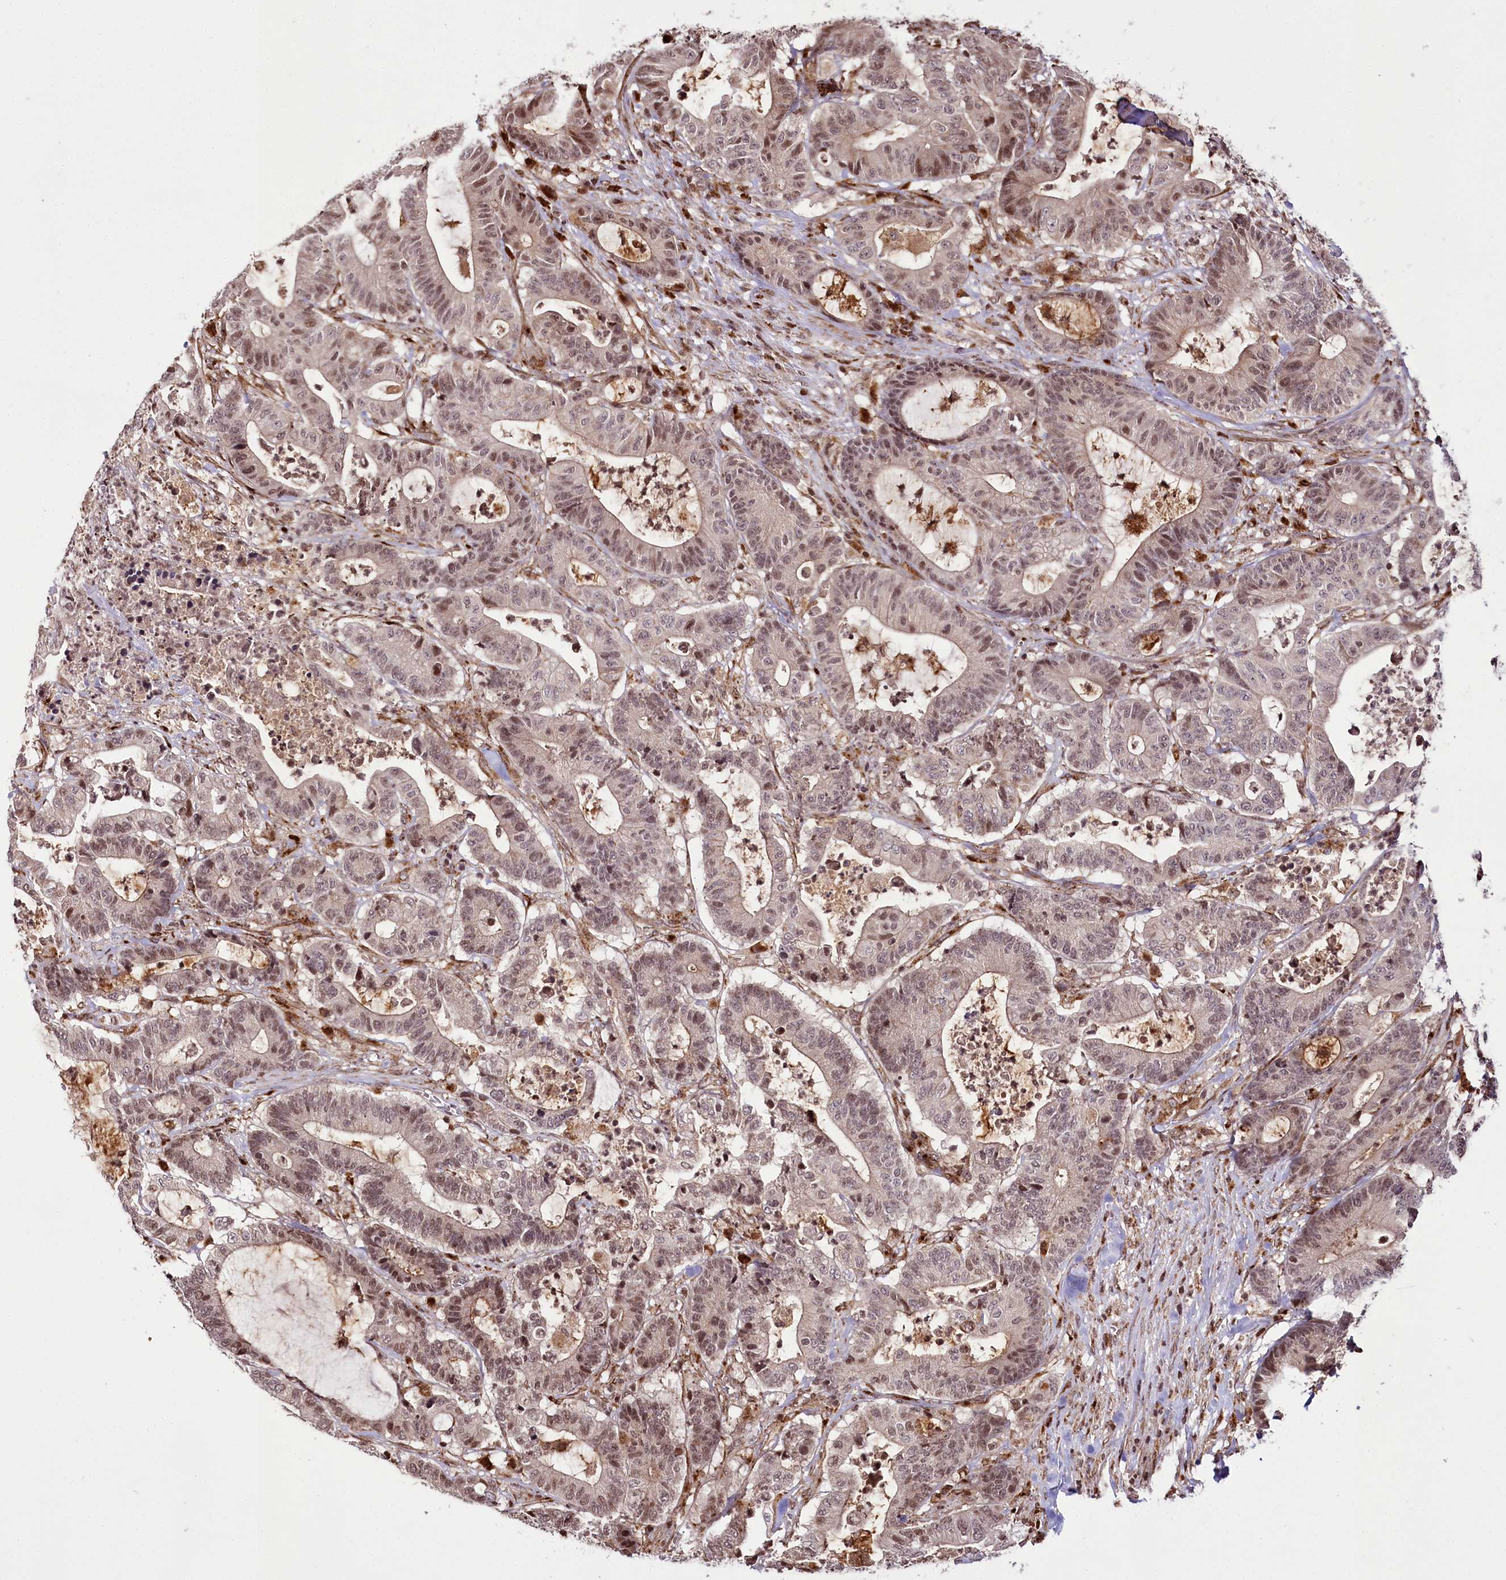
{"staining": {"intensity": "moderate", "quantity": ">75%", "location": "cytoplasmic/membranous,nuclear"}, "tissue": "colorectal cancer", "cell_type": "Tumor cells", "image_type": "cancer", "snomed": [{"axis": "morphology", "description": "Adenocarcinoma, NOS"}, {"axis": "topography", "description": "Colon"}], "caption": "Human colorectal cancer stained with a protein marker displays moderate staining in tumor cells.", "gene": "HOXC8", "patient": {"sex": "female", "age": 84}}